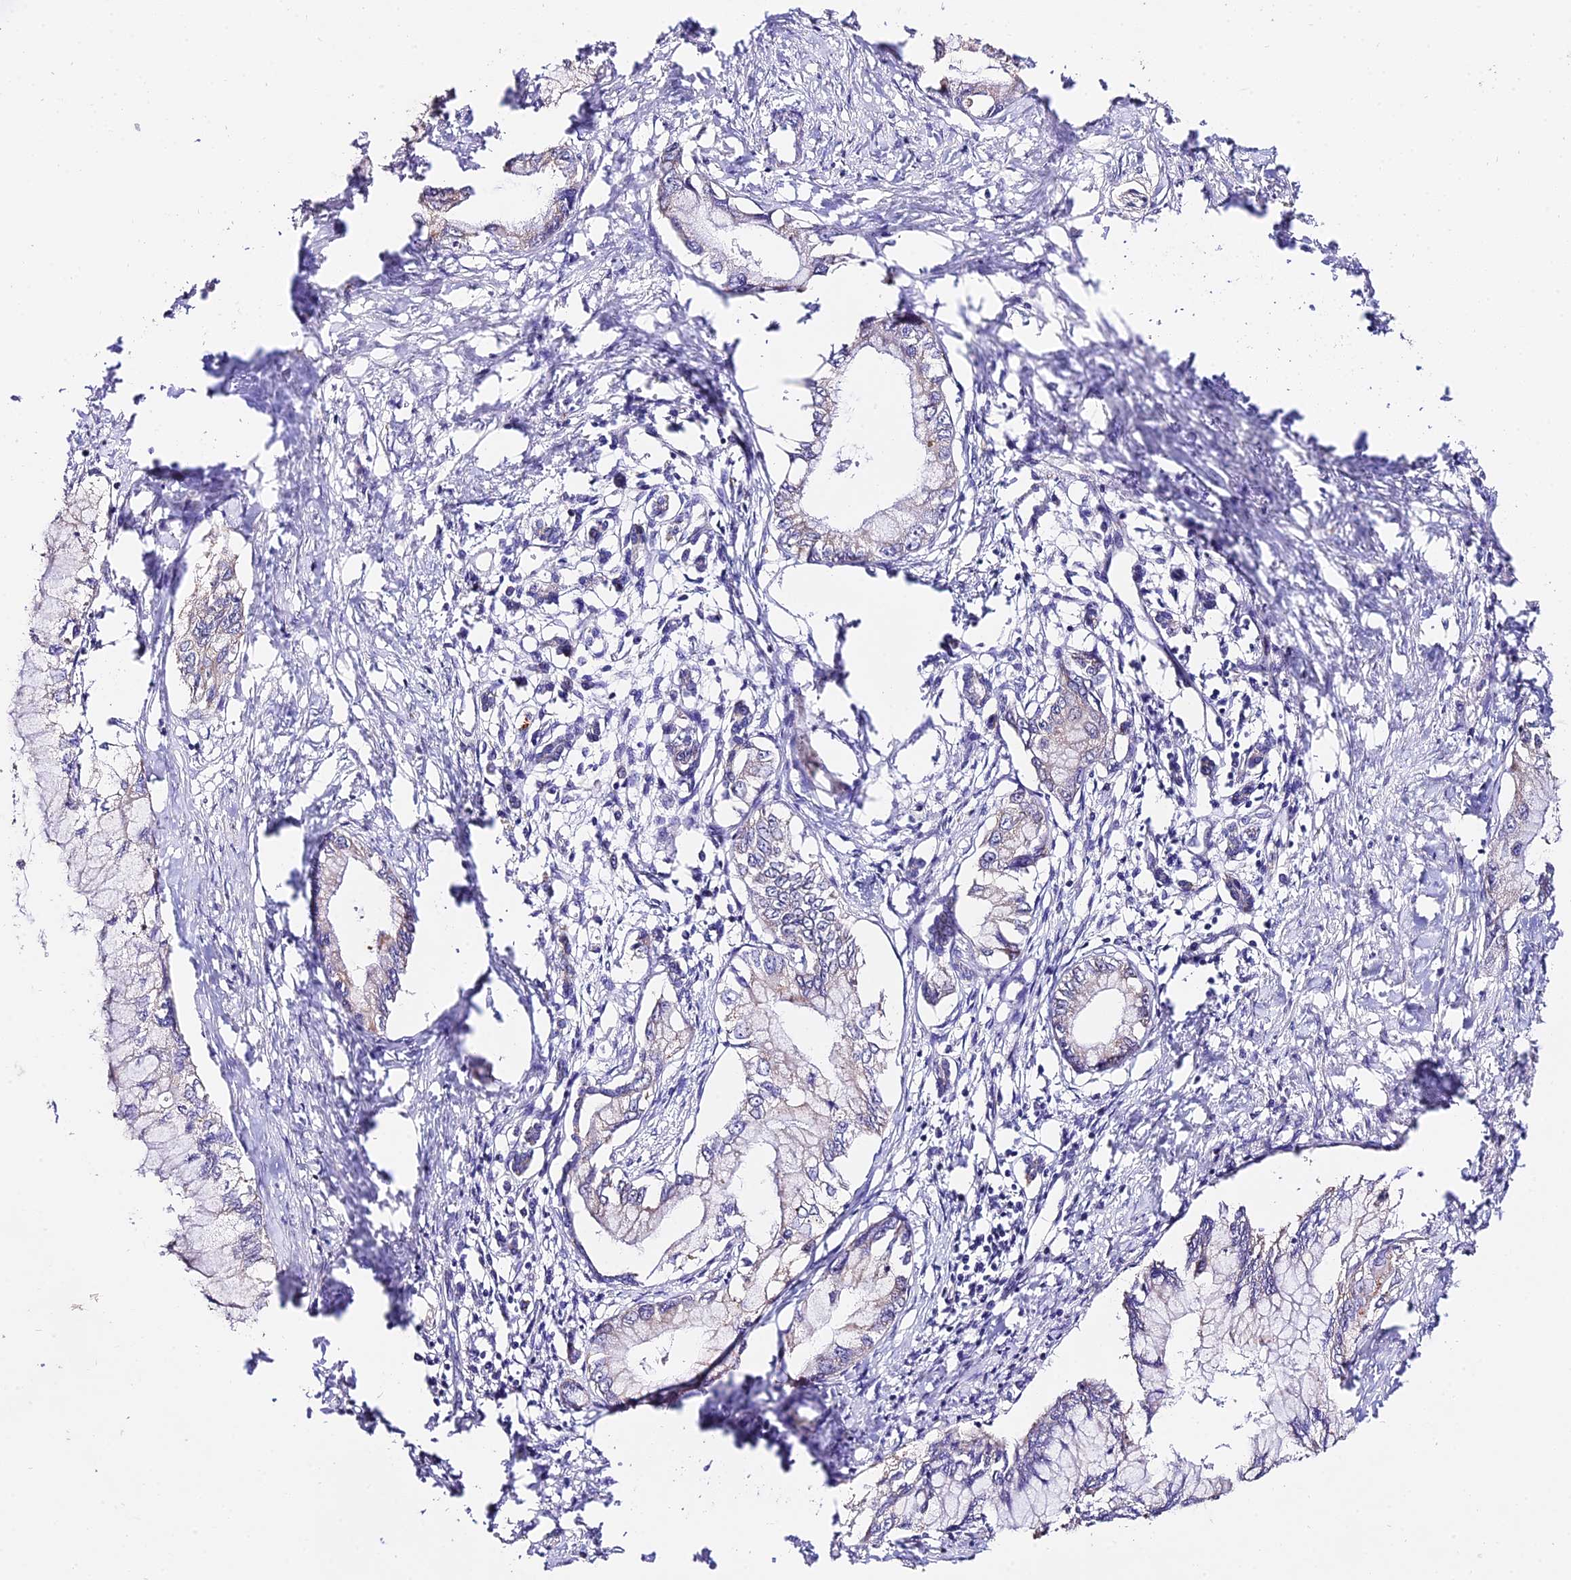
{"staining": {"intensity": "negative", "quantity": "none", "location": "none"}, "tissue": "pancreatic cancer", "cell_type": "Tumor cells", "image_type": "cancer", "snomed": [{"axis": "morphology", "description": "Adenocarcinoma, NOS"}, {"axis": "topography", "description": "Pancreas"}], "caption": "The micrograph reveals no significant positivity in tumor cells of pancreatic cancer. (Immunohistochemistry, brightfield microscopy, high magnification).", "gene": "WDR5B", "patient": {"sex": "male", "age": 48}}